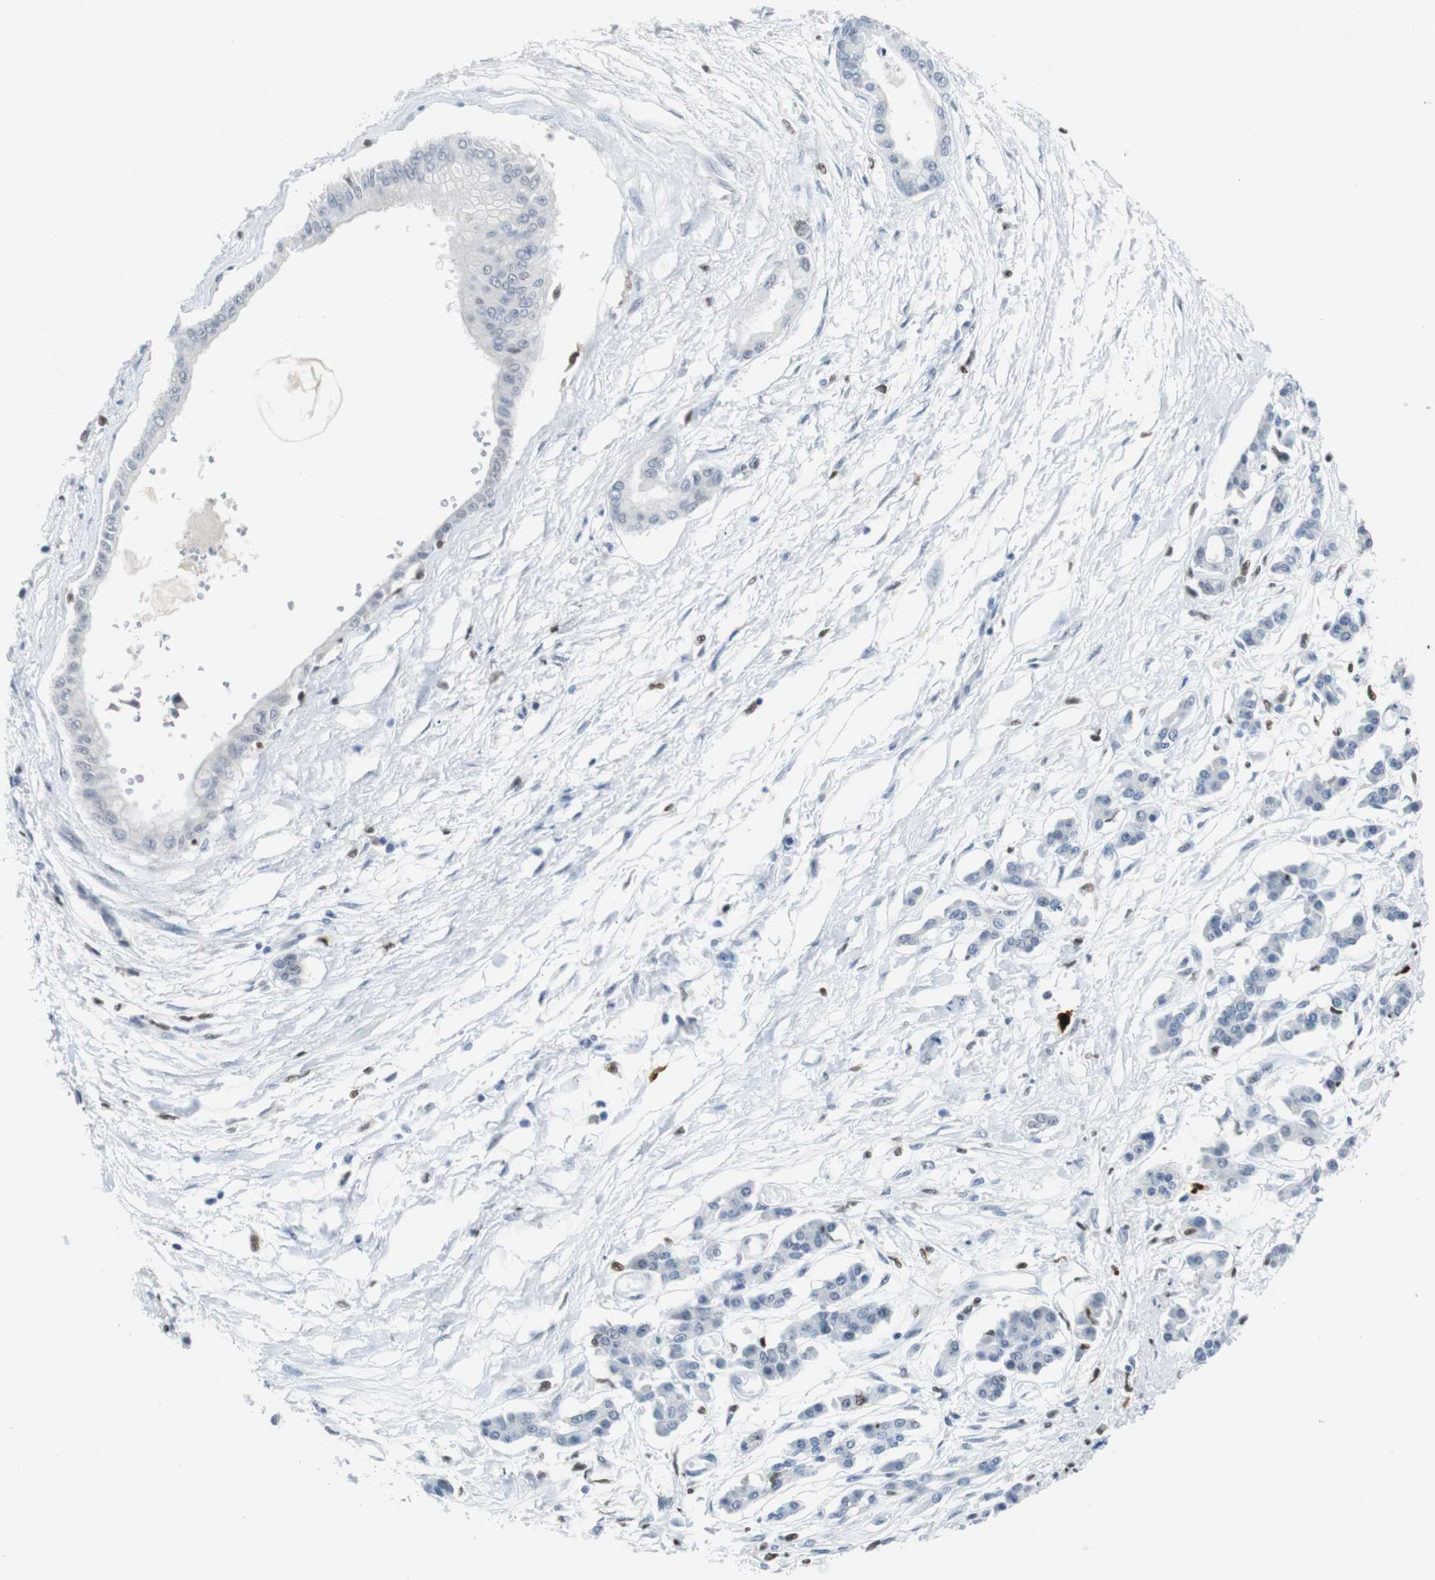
{"staining": {"intensity": "negative", "quantity": "none", "location": "none"}, "tissue": "pancreatic cancer", "cell_type": "Tumor cells", "image_type": "cancer", "snomed": [{"axis": "morphology", "description": "Adenocarcinoma, NOS"}, {"axis": "topography", "description": "Pancreas"}], "caption": "This is a micrograph of immunohistochemistry (IHC) staining of adenocarcinoma (pancreatic), which shows no expression in tumor cells.", "gene": "IRF8", "patient": {"sex": "male", "age": 56}}